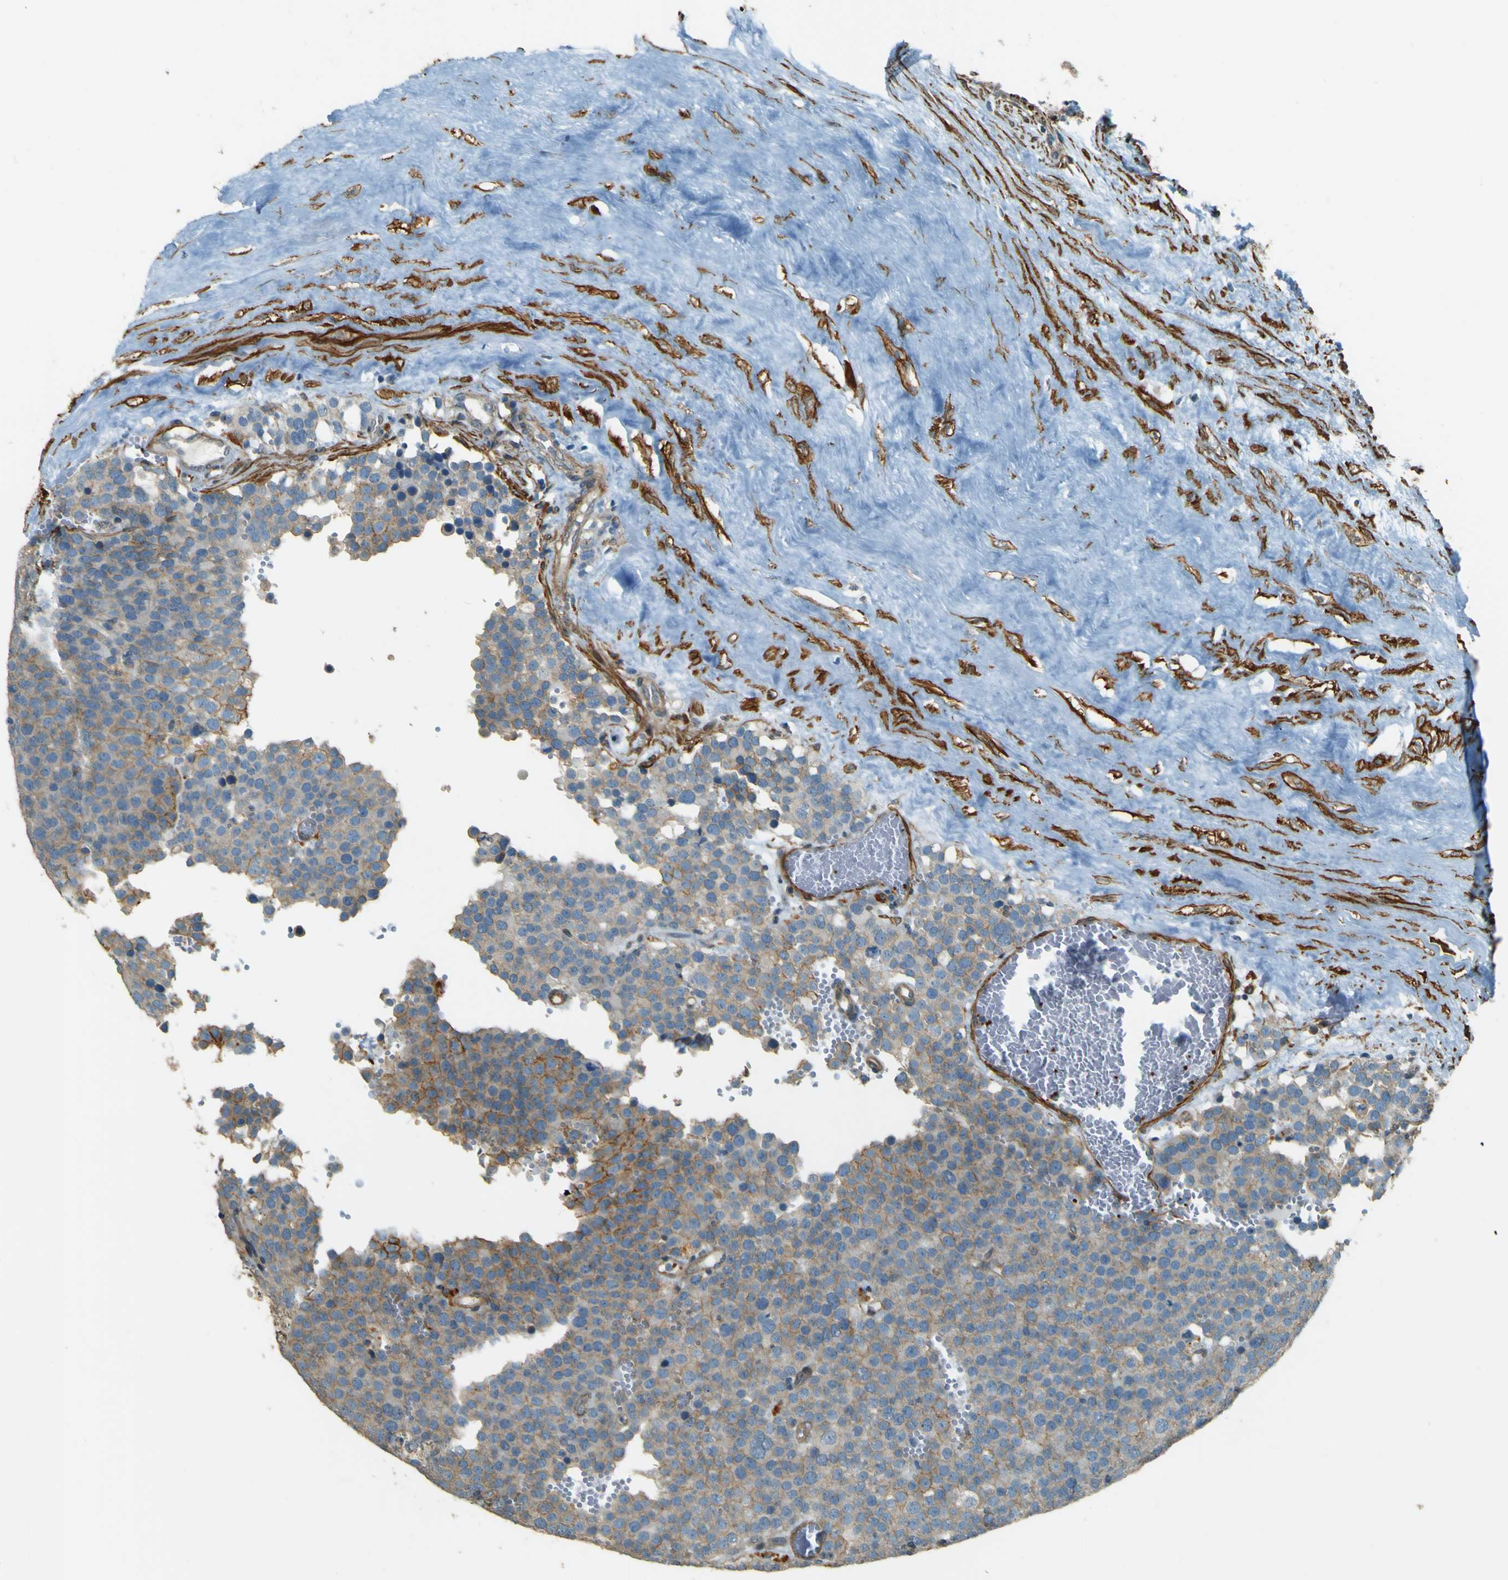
{"staining": {"intensity": "moderate", "quantity": "<25%", "location": "cytoplasmic/membranous"}, "tissue": "testis cancer", "cell_type": "Tumor cells", "image_type": "cancer", "snomed": [{"axis": "morphology", "description": "Normal tissue, NOS"}, {"axis": "morphology", "description": "Seminoma, NOS"}, {"axis": "topography", "description": "Testis"}], "caption": "Immunohistochemistry (IHC) staining of testis cancer (seminoma), which shows low levels of moderate cytoplasmic/membranous staining in approximately <25% of tumor cells indicating moderate cytoplasmic/membranous protein staining. The staining was performed using DAB (3,3'-diaminobenzidine) (brown) for protein detection and nuclei were counterstained in hematoxylin (blue).", "gene": "NEXN", "patient": {"sex": "male", "age": 71}}